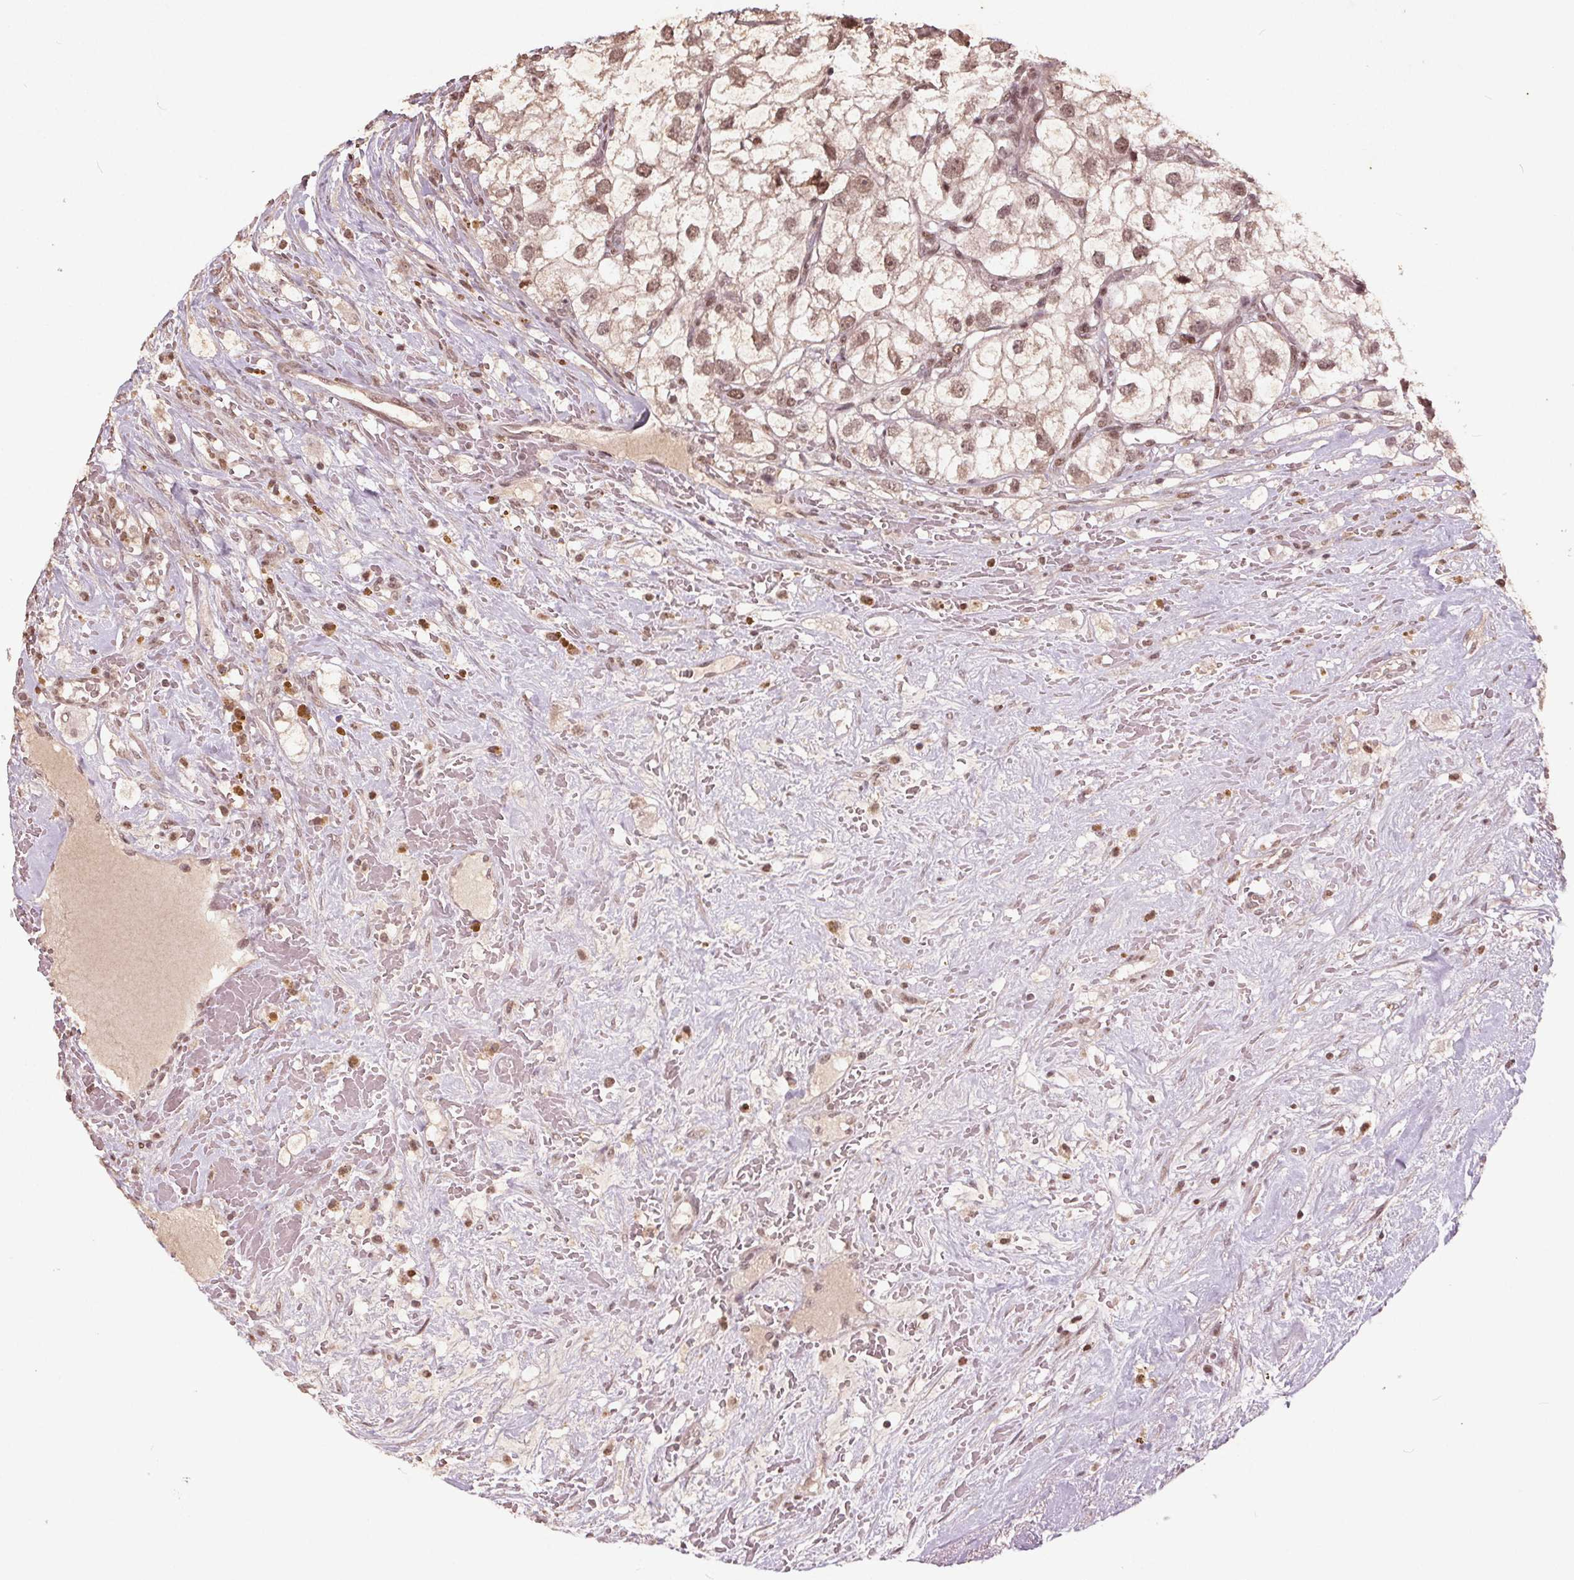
{"staining": {"intensity": "moderate", "quantity": "25%-75%", "location": "nuclear"}, "tissue": "renal cancer", "cell_type": "Tumor cells", "image_type": "cancer", "snomed": [{"axis": "morphology", "description": "Adenocarcinoma, NOS"}, {"axis": "topography", "description": "Kidney"}], "caption": "Immunohistochemical staining of renal cancer demonstrates medium levels of moderate nuclear positivity in about 25%-75% of tumor cells.", "gene": "DNMT3B", "patient": {"sex": "male", "age": 59}}